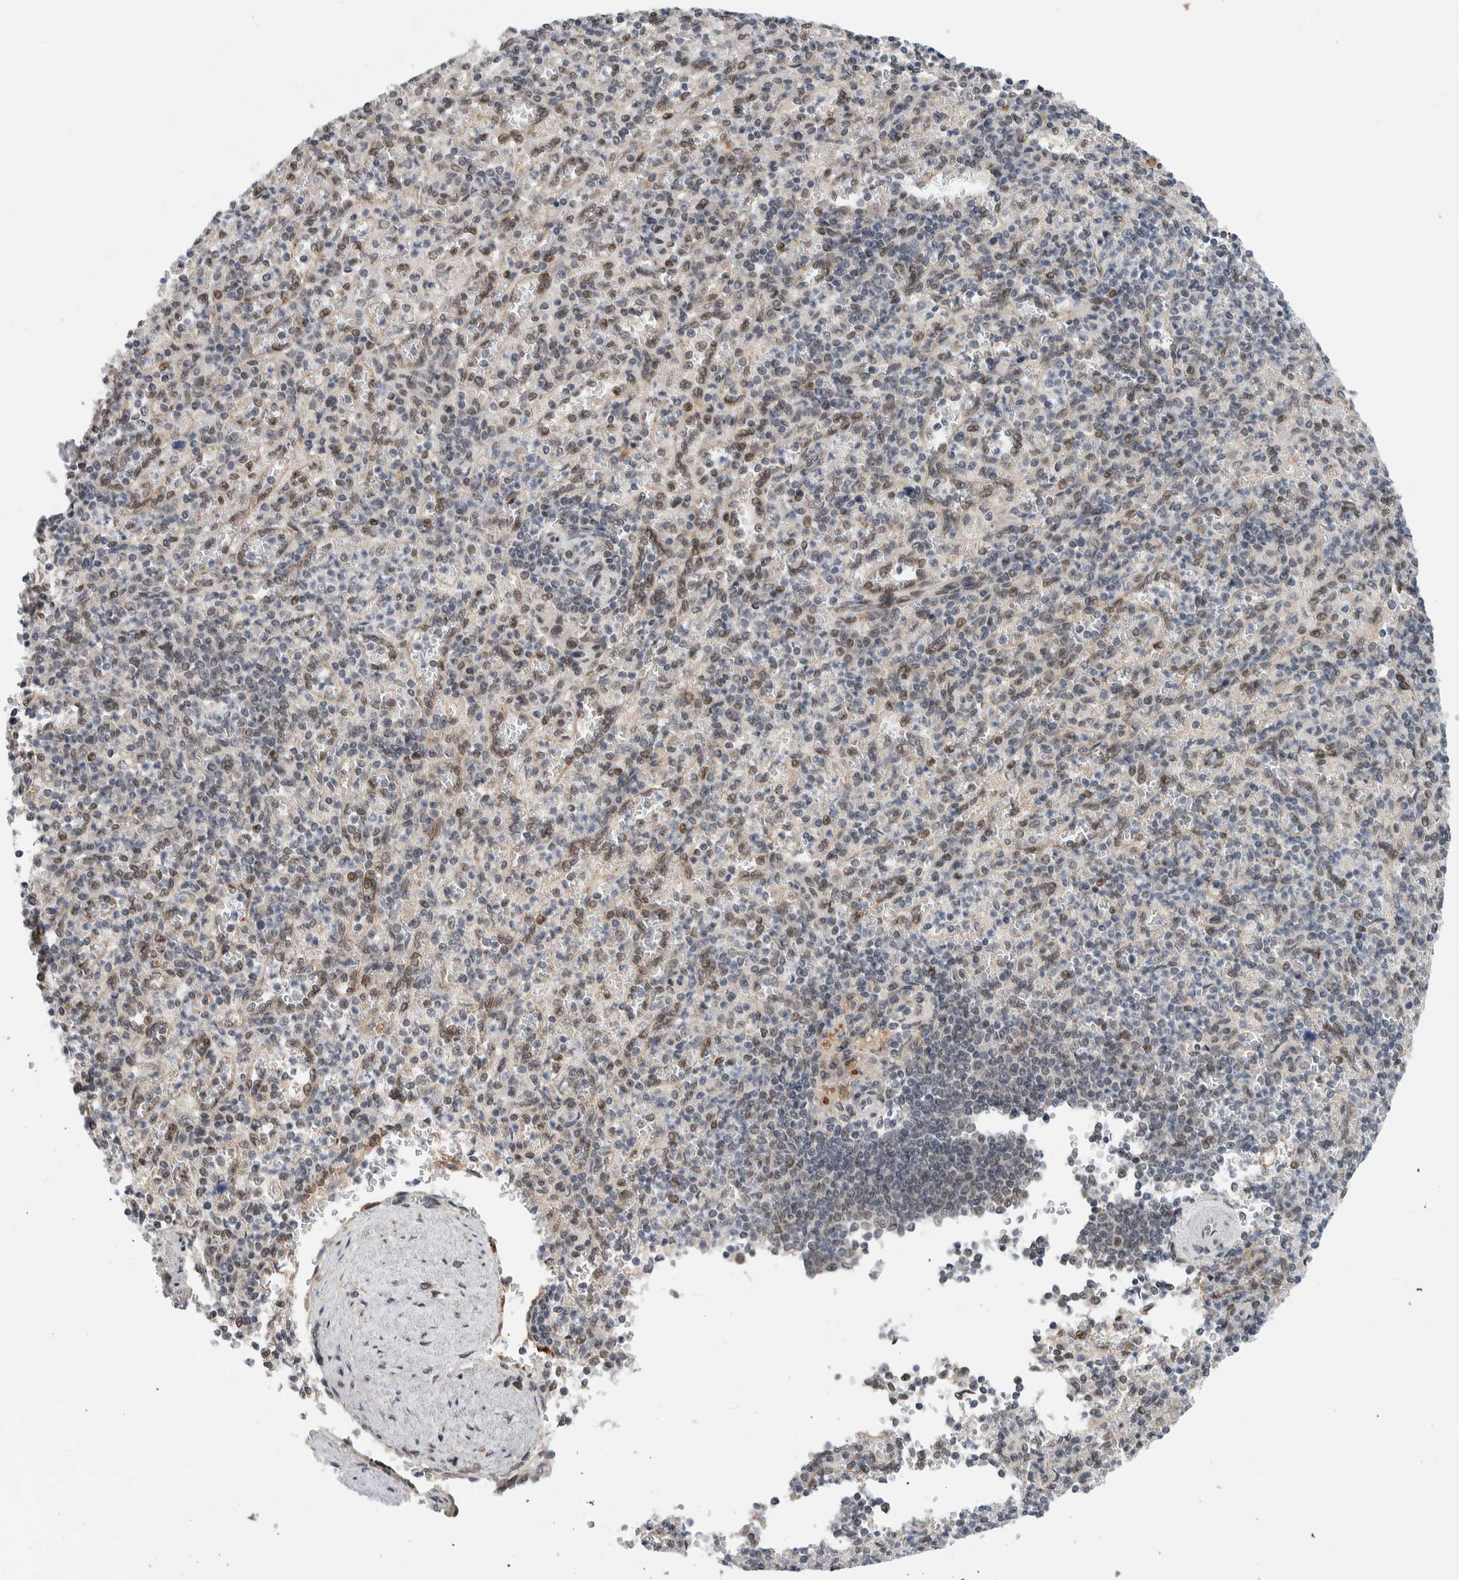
{"staining": {"intensity": "weak", "quantity": "25%-75%", "location": "cytoplasmic/membranous,nuclear"}, "tissue": "spleen", "cell_type": "Cells in red pulp", "image_type": "normal", "snomed": [{"axis": "morphology", "description": "Normal tissue, NOS"}, {"axis": "topography", "description": "Spleen"}], "caption": "The immunohistochemical stain highlights weak cytoplasmic/membranous,nuclear expression in cells in red pulp of benign spleen.", "gene": "TNRC18", "patient": {"sex": "female", "age": 74}}